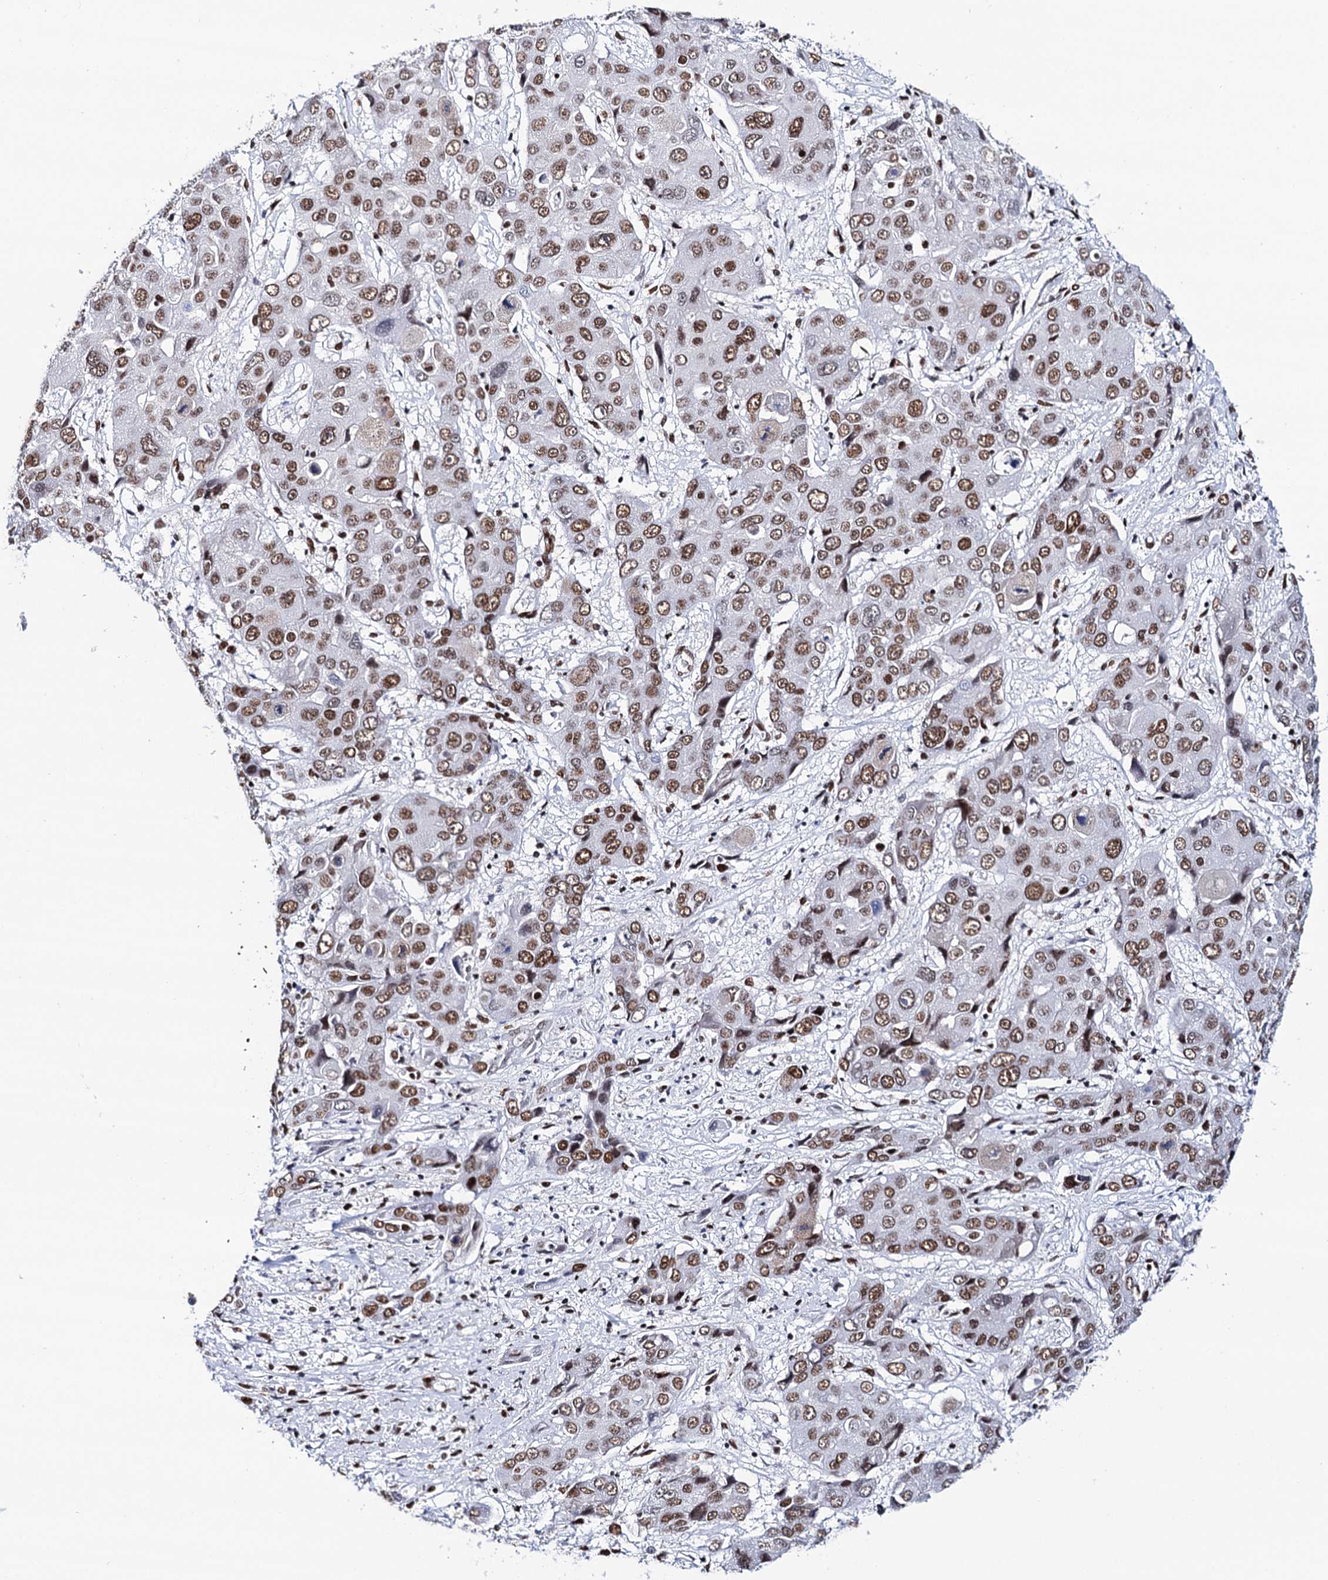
{"staining": {"intensity": "moderate", "quantity": ">75%", "location": "nuclear"}, "tissue": "liver cancer", "cell_type": "Tumor cells", "image_type": "cancer", "snomed": [{"axis": "morphology", "description": "Cholangiocarcinoma"}, {"axis": "topography", "description": "Liver"}], "caption": "Immunohistochemistry staining of liver cancer (cholangiocarcinoma), which reveals medium levels of moderate nuclear staining in approximately >75% of tumor cells indicating moderate nuclear protein positivity. The staining was performed using DAB (3,3'-diaminobenzidine) (brown) for protein detection and nuclei were counterstained in hematoxylin (blue).", "gene": "MATR3", "patient": {"sex": "male", "age": 67}}